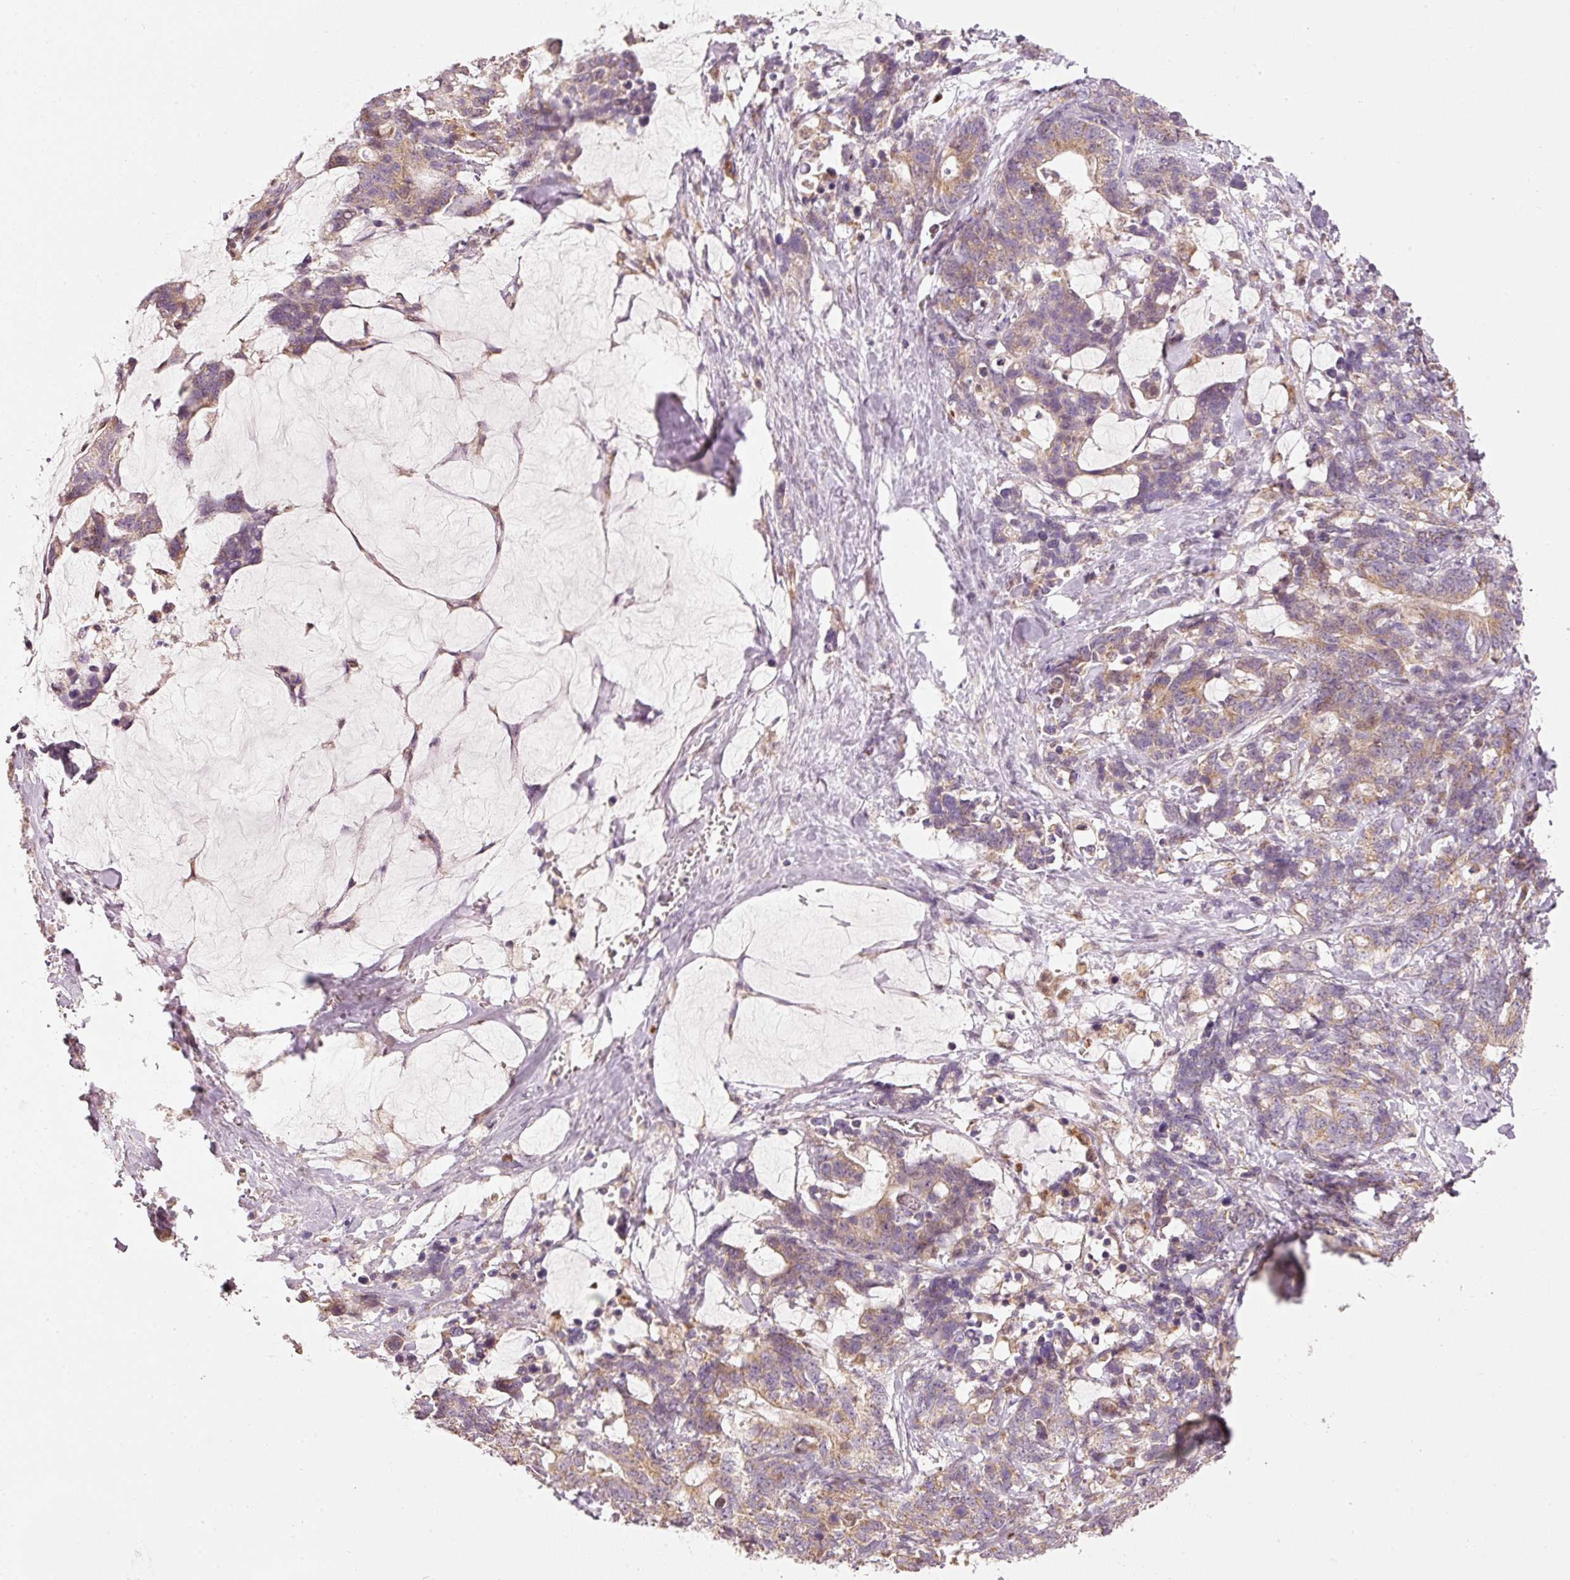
{"staining": {"intensity": "moderate", "quantity": ">75%", "location": "cytoplasmic/membranous"}, "tissue": "stomach cancer", "cell_type": "Tumor cells", "image_type": "cancer", "snomed": [{"axis": "morphology", "description": "Normal tissue, NOS"}, {"axis": "morphology", "description": "Adenocarcinoma, NOS"}, {"axis": "topography", "description": "Stomach"}], "caption": "Protein staining of adenocarcinoma (stomach) tissue shows moderate cytoplasmic/membranous expression in about >75% of tumor cells.", "gene": "MTHFD1L", "patient": {"sex": "female", "age": 64}}